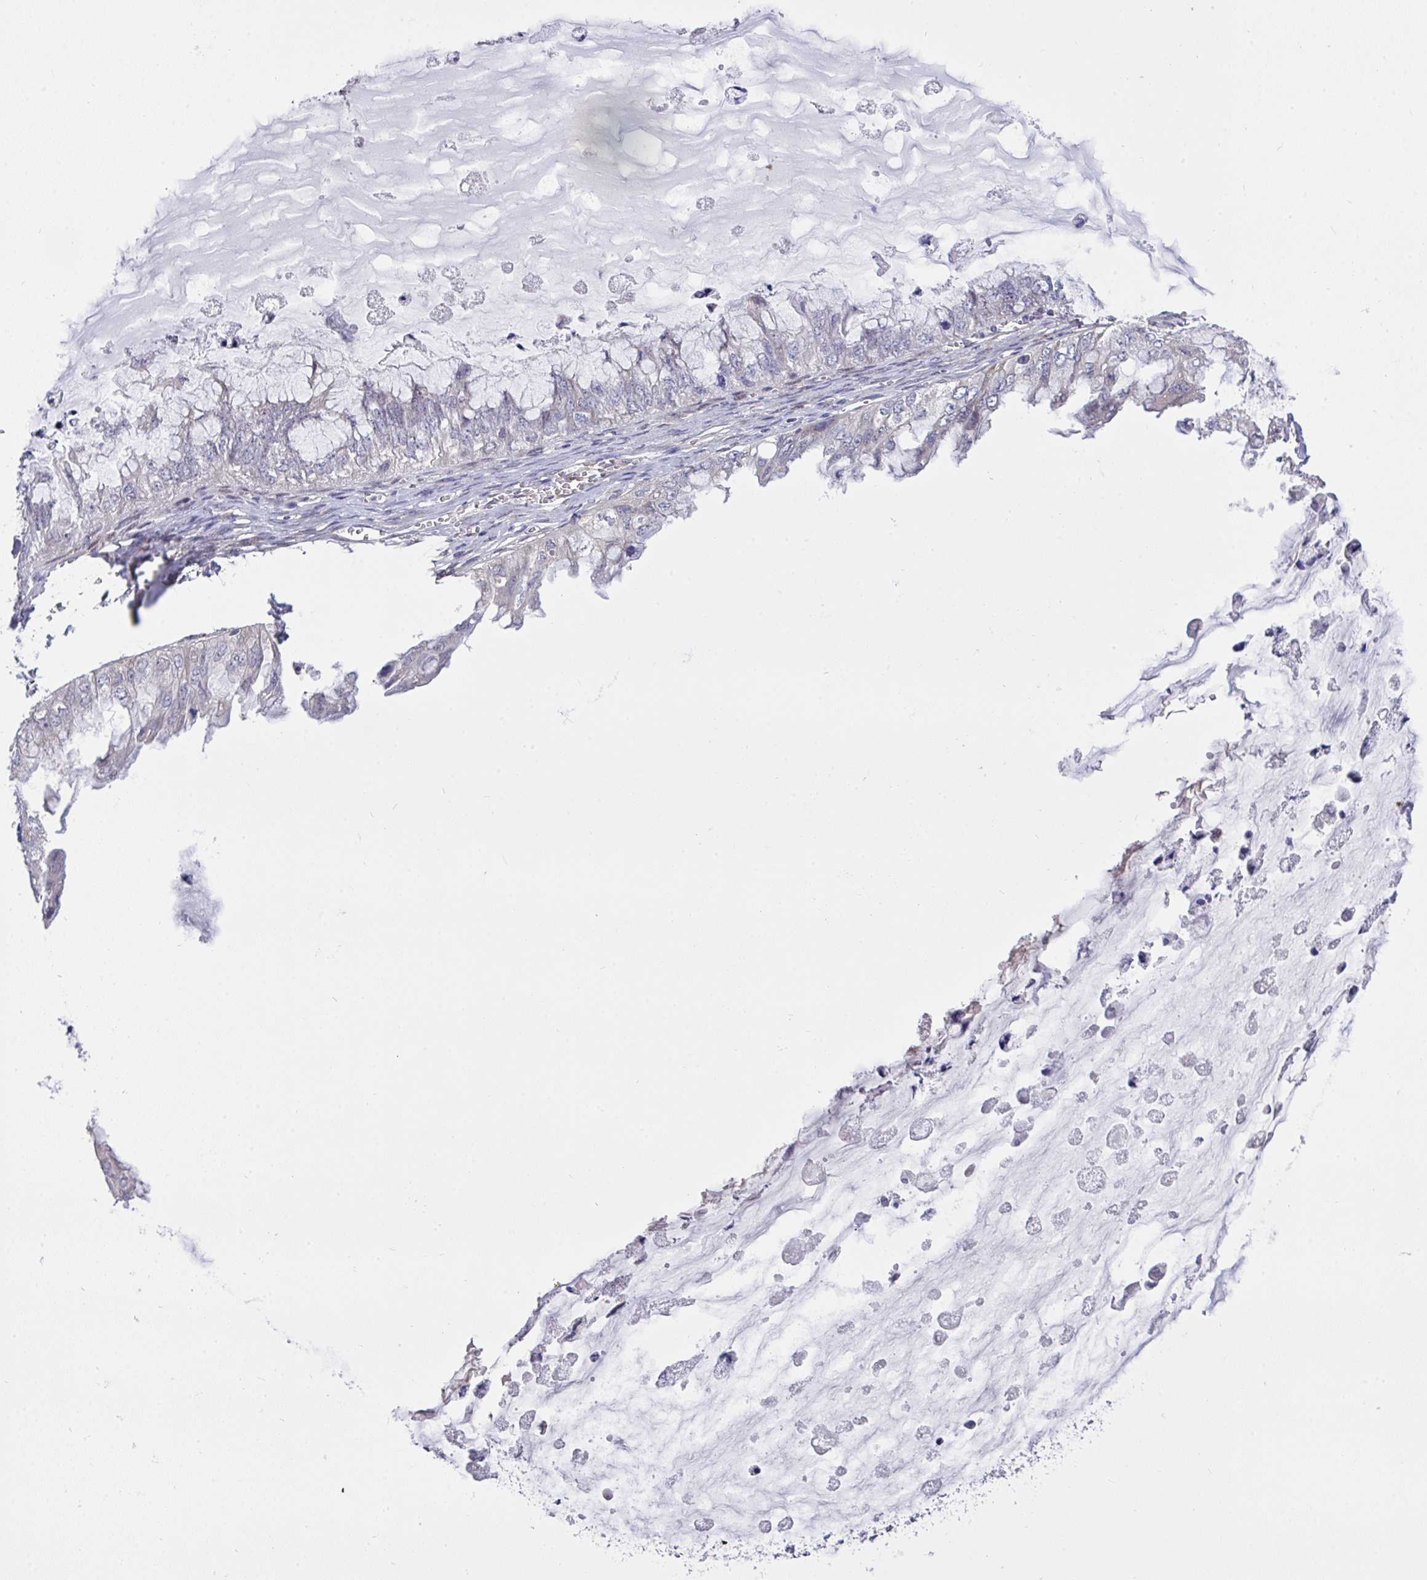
{"staining": {"intensity": "negative", "quantity": "none", "location": "none"}, "tissue": "ovarian cancer", "cell_type": "Tumor cells", "image_type": "cancer", "snomed": [{"axis": "morphology", "description": "Cystadenocarcinoma, mucinous, NOS"}, {"axis": "topography", "description": "Ovary"}], "caption": "Protein analysis of ovarian cancer displays no significant staining in tumor cells. (DAB (3,3'-diaminobenzidine) immunohistochemistry visualized using brightfield microscopy, high magnification).", "gene": "L3HYPDH", "patient": {"sex": "female", "age": 72}}